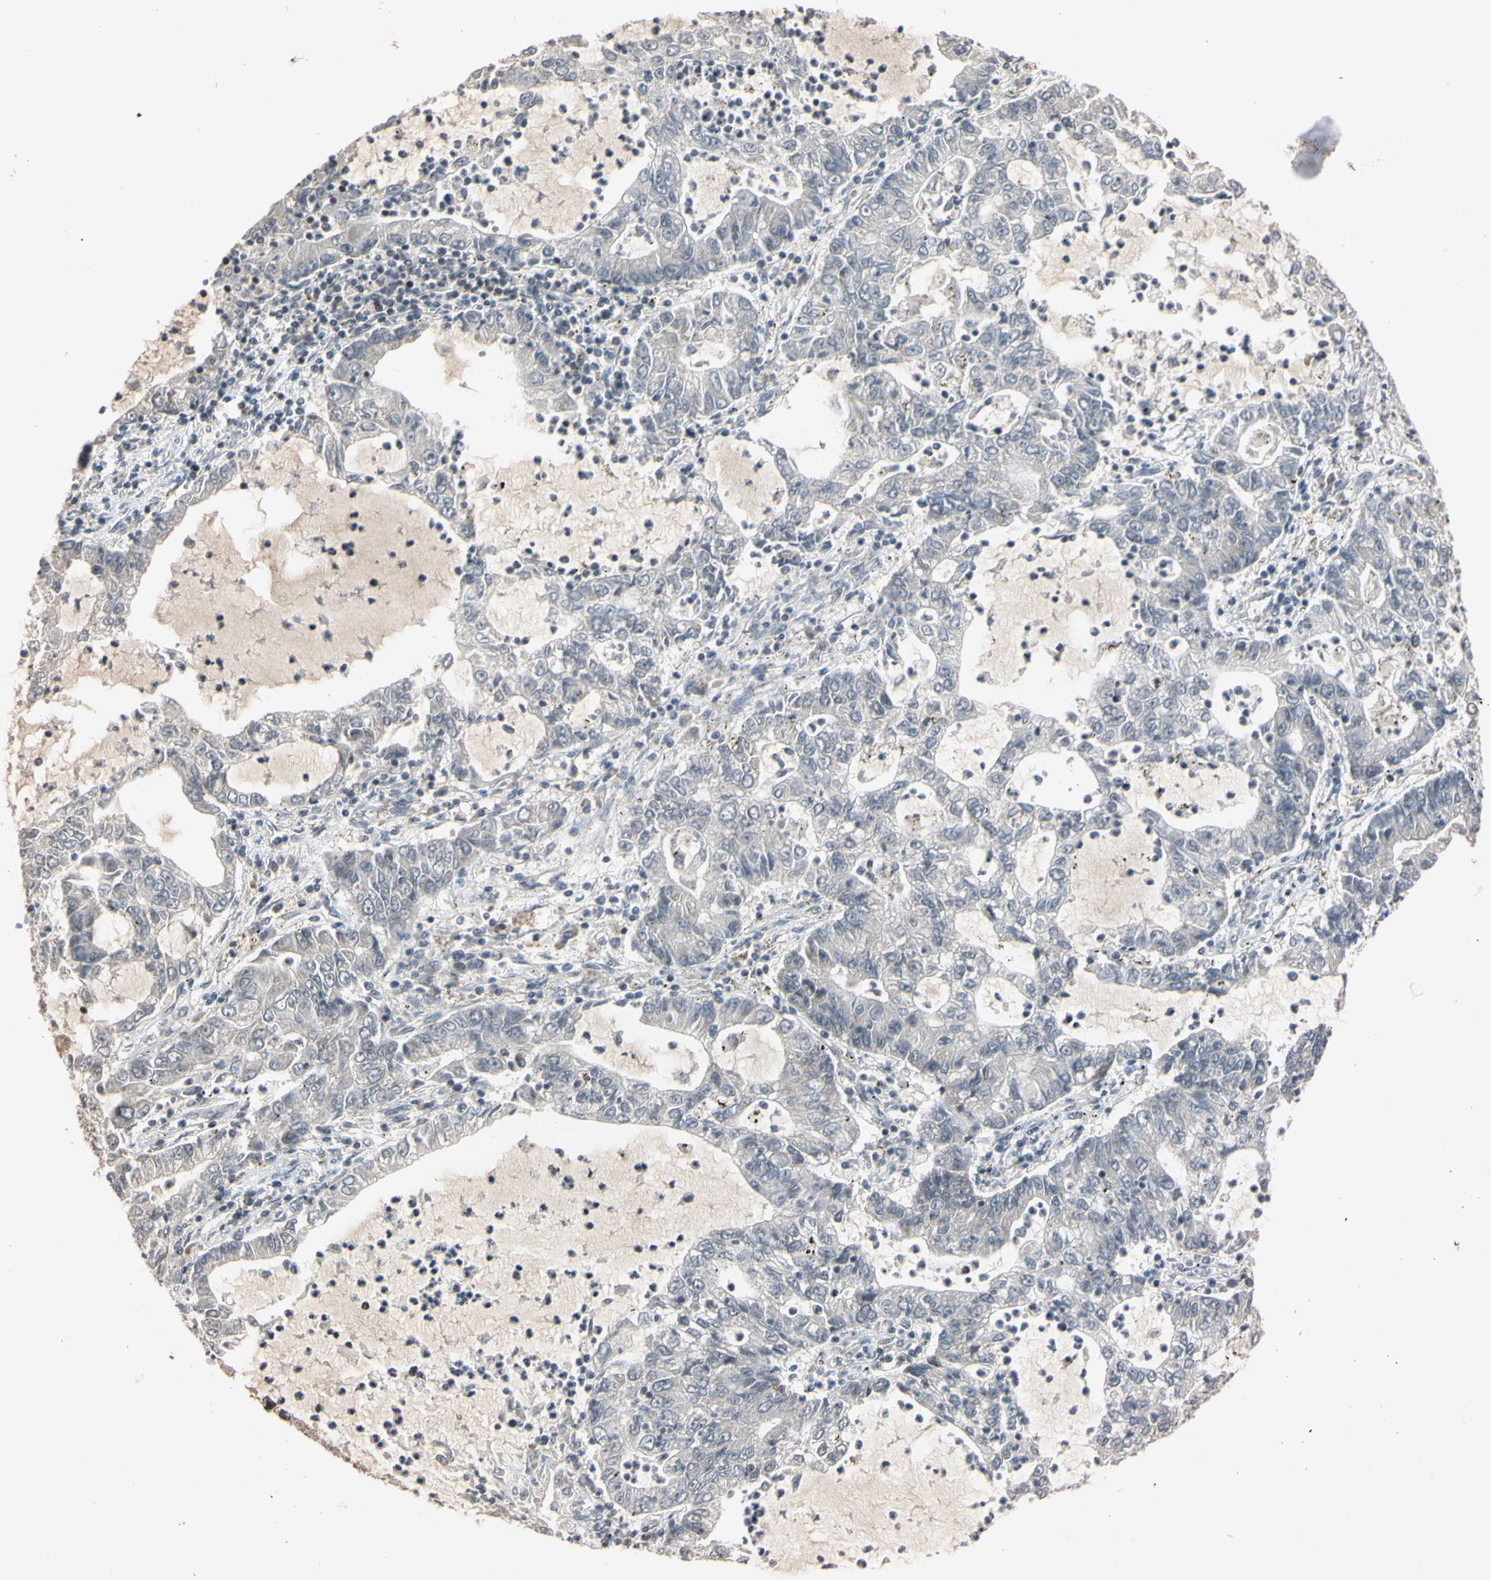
{"staining": {"intensity": "negative", "quantity": "none", "location": "none"}, "tissue": "lung cancer", "cell_type": "Tumor cells", "image_type": "cancer", "snomed": [{"axis": "morphology", "description": "Adenocarcinoma, NOS"}, {"axis": "topography", "description": "Lung"}], "caption": "This image is of lung cancer stained with immunohistochemistry to label a protein in brown with the nuclei are counter-stained blue. There is no expression in tumor cells.", "gene": "UBE2I", "patient": {"sex": "female", "age": 51}}